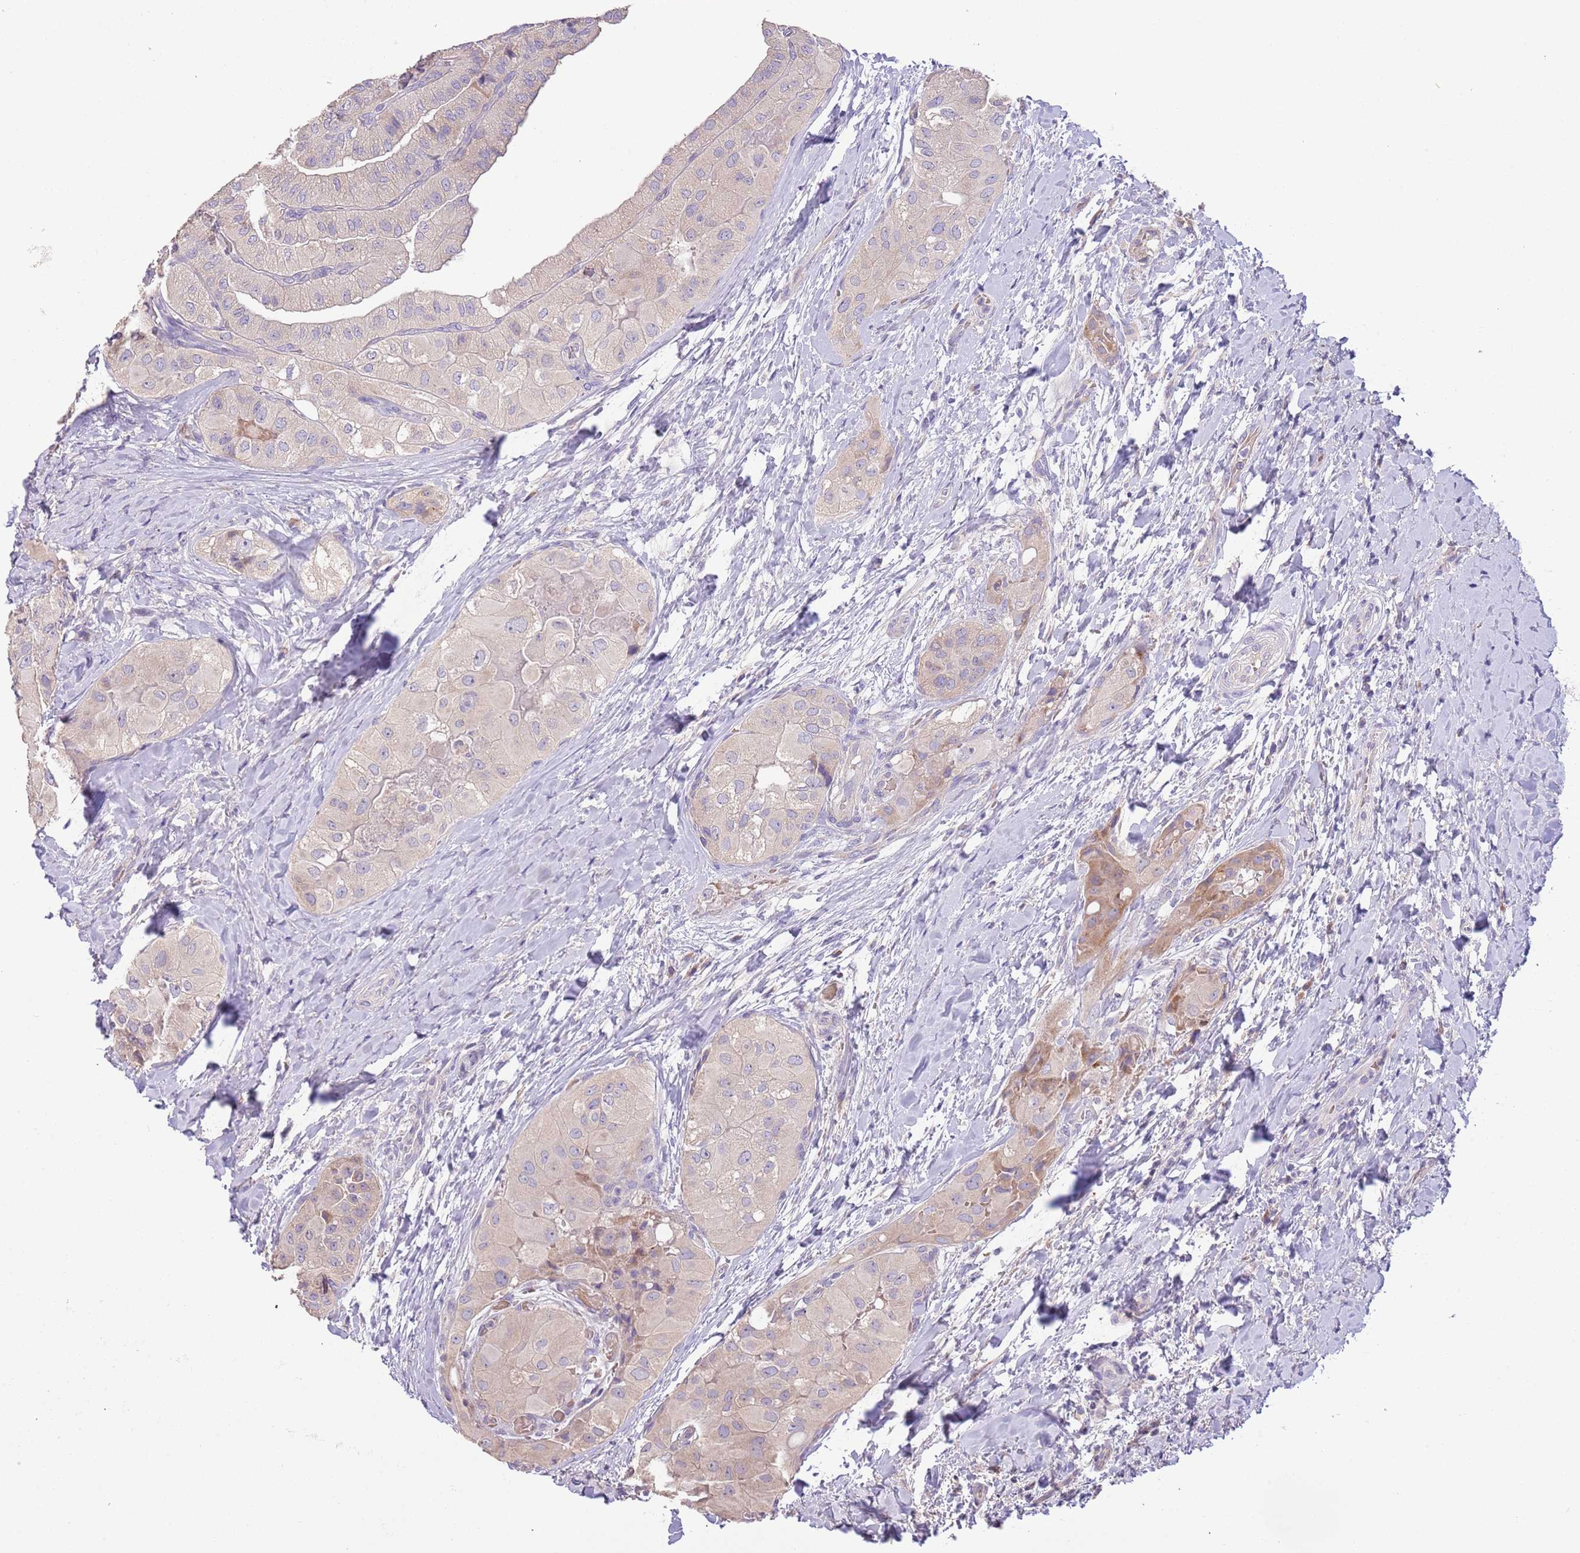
{"staining": {"intensity": "weak", "quantity": "<25%", "location": "cytoplasmic/membranous"}, "tissue": "thyroid cancer", "cell_type": "Tumor cells", "image_type": "cancer", "snomed": [{"axis": "morphology", "description": "Normal tissue, NOS"}, {"axis": "morphology", "description": "Papillary adenocarcinoma, NOS"}, {"axis": "topography", "description": "Thyroid gland"}], "caption": "This photomicrograph is of papillary adenocarcinoma (thyroid) stained with immunohistochemistry to label a protein in brown with the nuclei are counter-stained blue. There is no staining in tumor cells.", "gene": "ZNF658", "patient": {"sex": "female", "age": 59}}